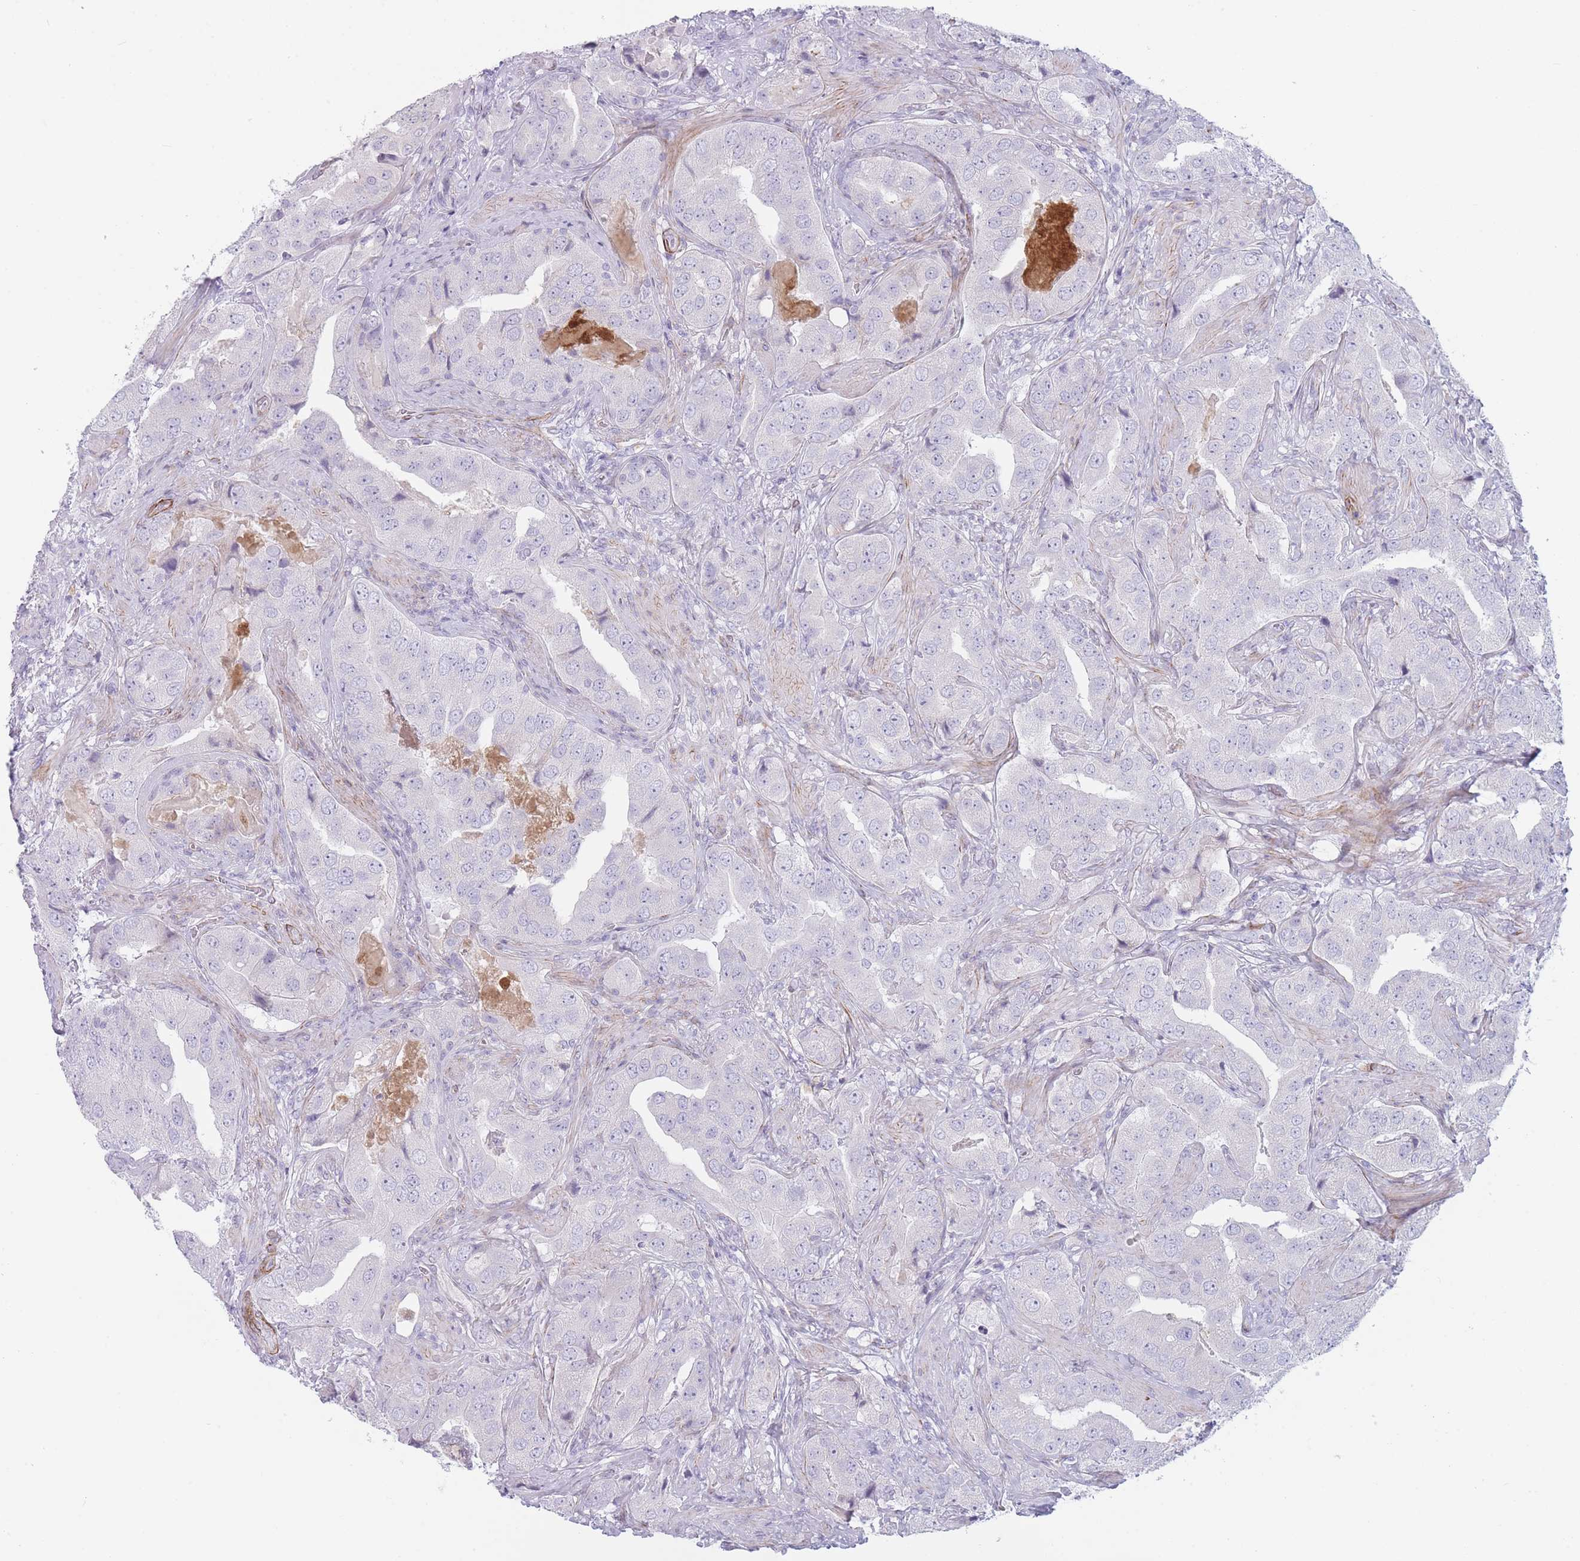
{"staining": {"intensity": "negative", "quantity": "none", "location": "none"}, "tissue": "prostate cancer", "cell_type": "Tumor cells", "image_type": "cancer", "snomed": [{"axis": "morphology", "description": "Adenocarcinoma, High grade"}, {"axis": "topography", "description": "Prostate"}], "caption": "High magnification brightfield microscopy of prostate cancer stained with DAB (3,3'-diaminobenzidine) (brown) and counterstained with hematoxylin (blue): tumor cells show no significant staining.", "gene": "IFNA6", "patient": {"sex": "male", "age": 63}}